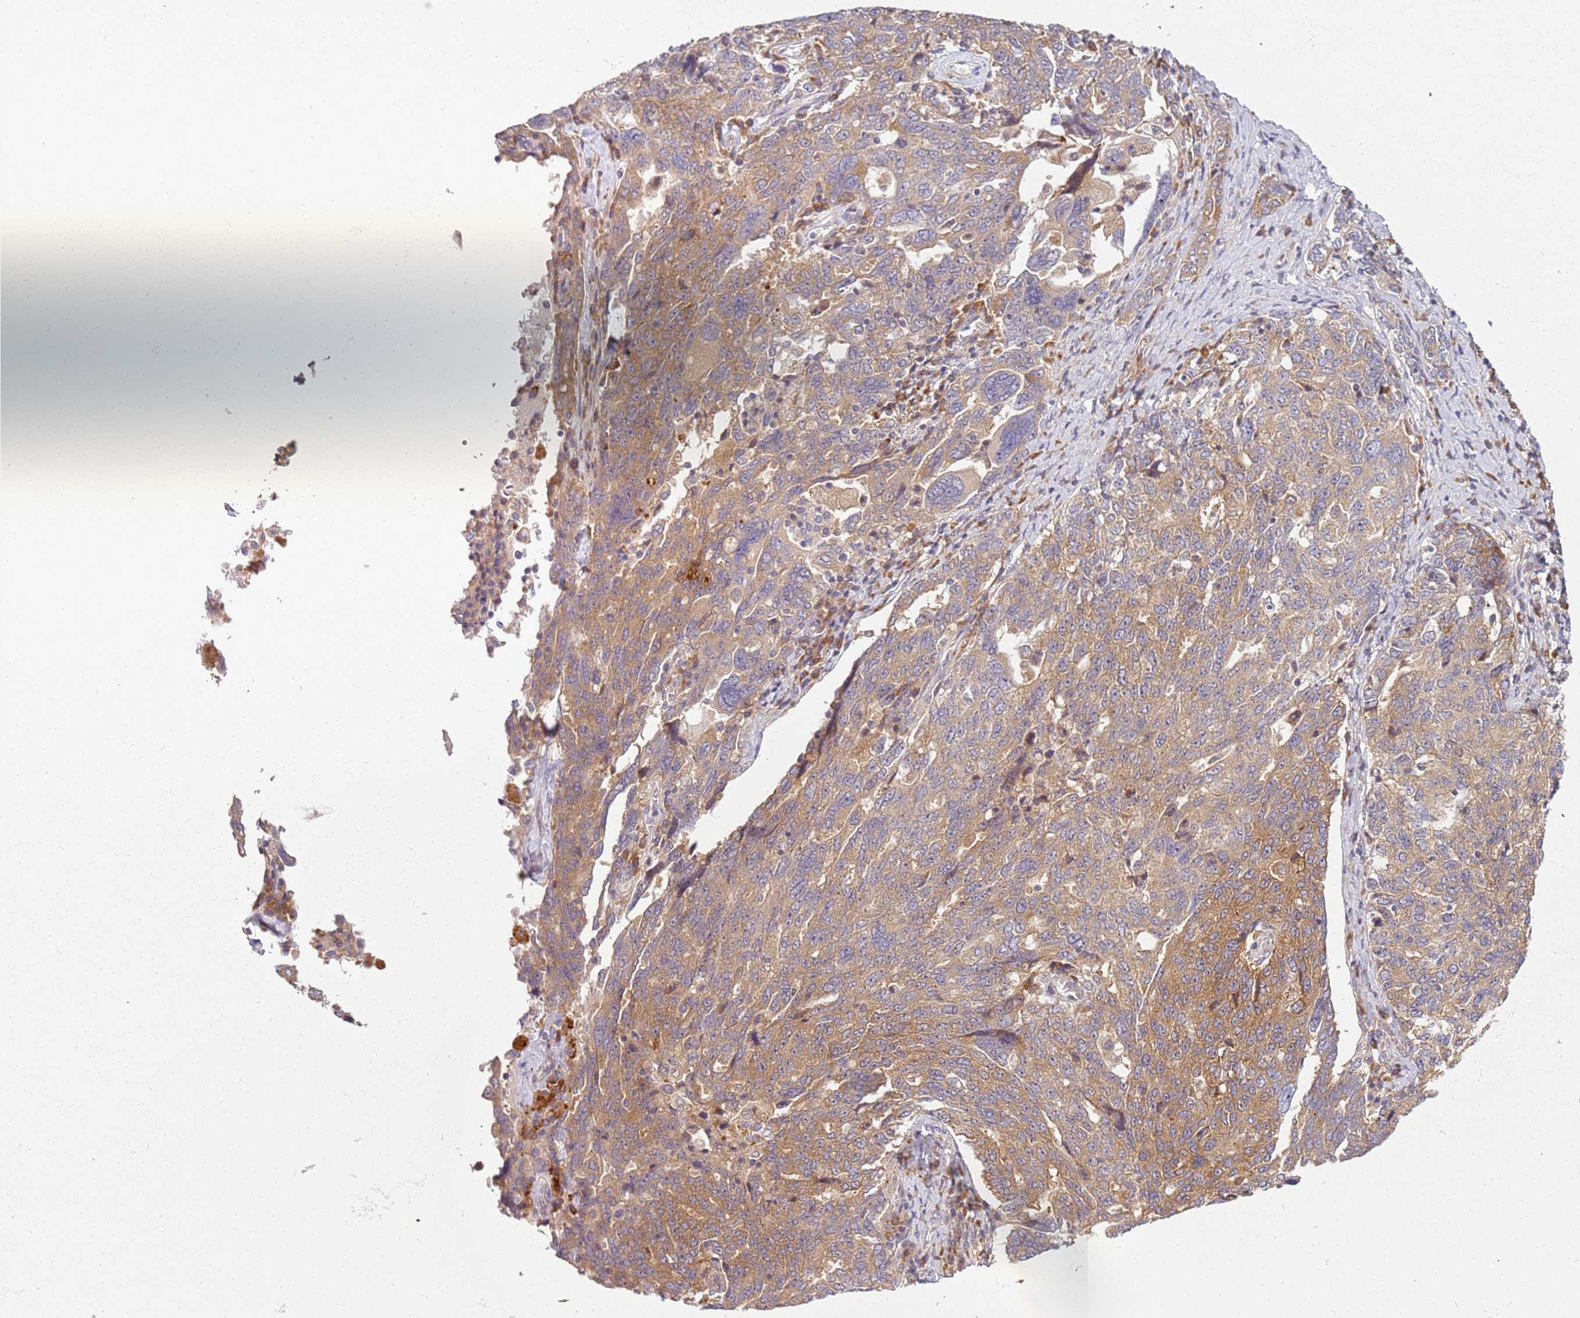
{"staining": {"intensity": "moderate", "quantity": "25%-75%", "location": "cytoplasmic/membranous"}, "tissue": "ovarian cancer", "cell_type": "Tumor cells", "image_type": "cancer", "snomed": [{"axis": "morphology", "description": "Carcinoma, endometroid"}, {"axis": "topography", "description": "Ovary"}], "caption": "A medium amount of moderate cytoplasmic/membranous expression is present in about 25%-75% of tumor cells in ovarian cancer tissue.", "gene": "RPS28", "patient": {"sex": "female", "age": 62}}